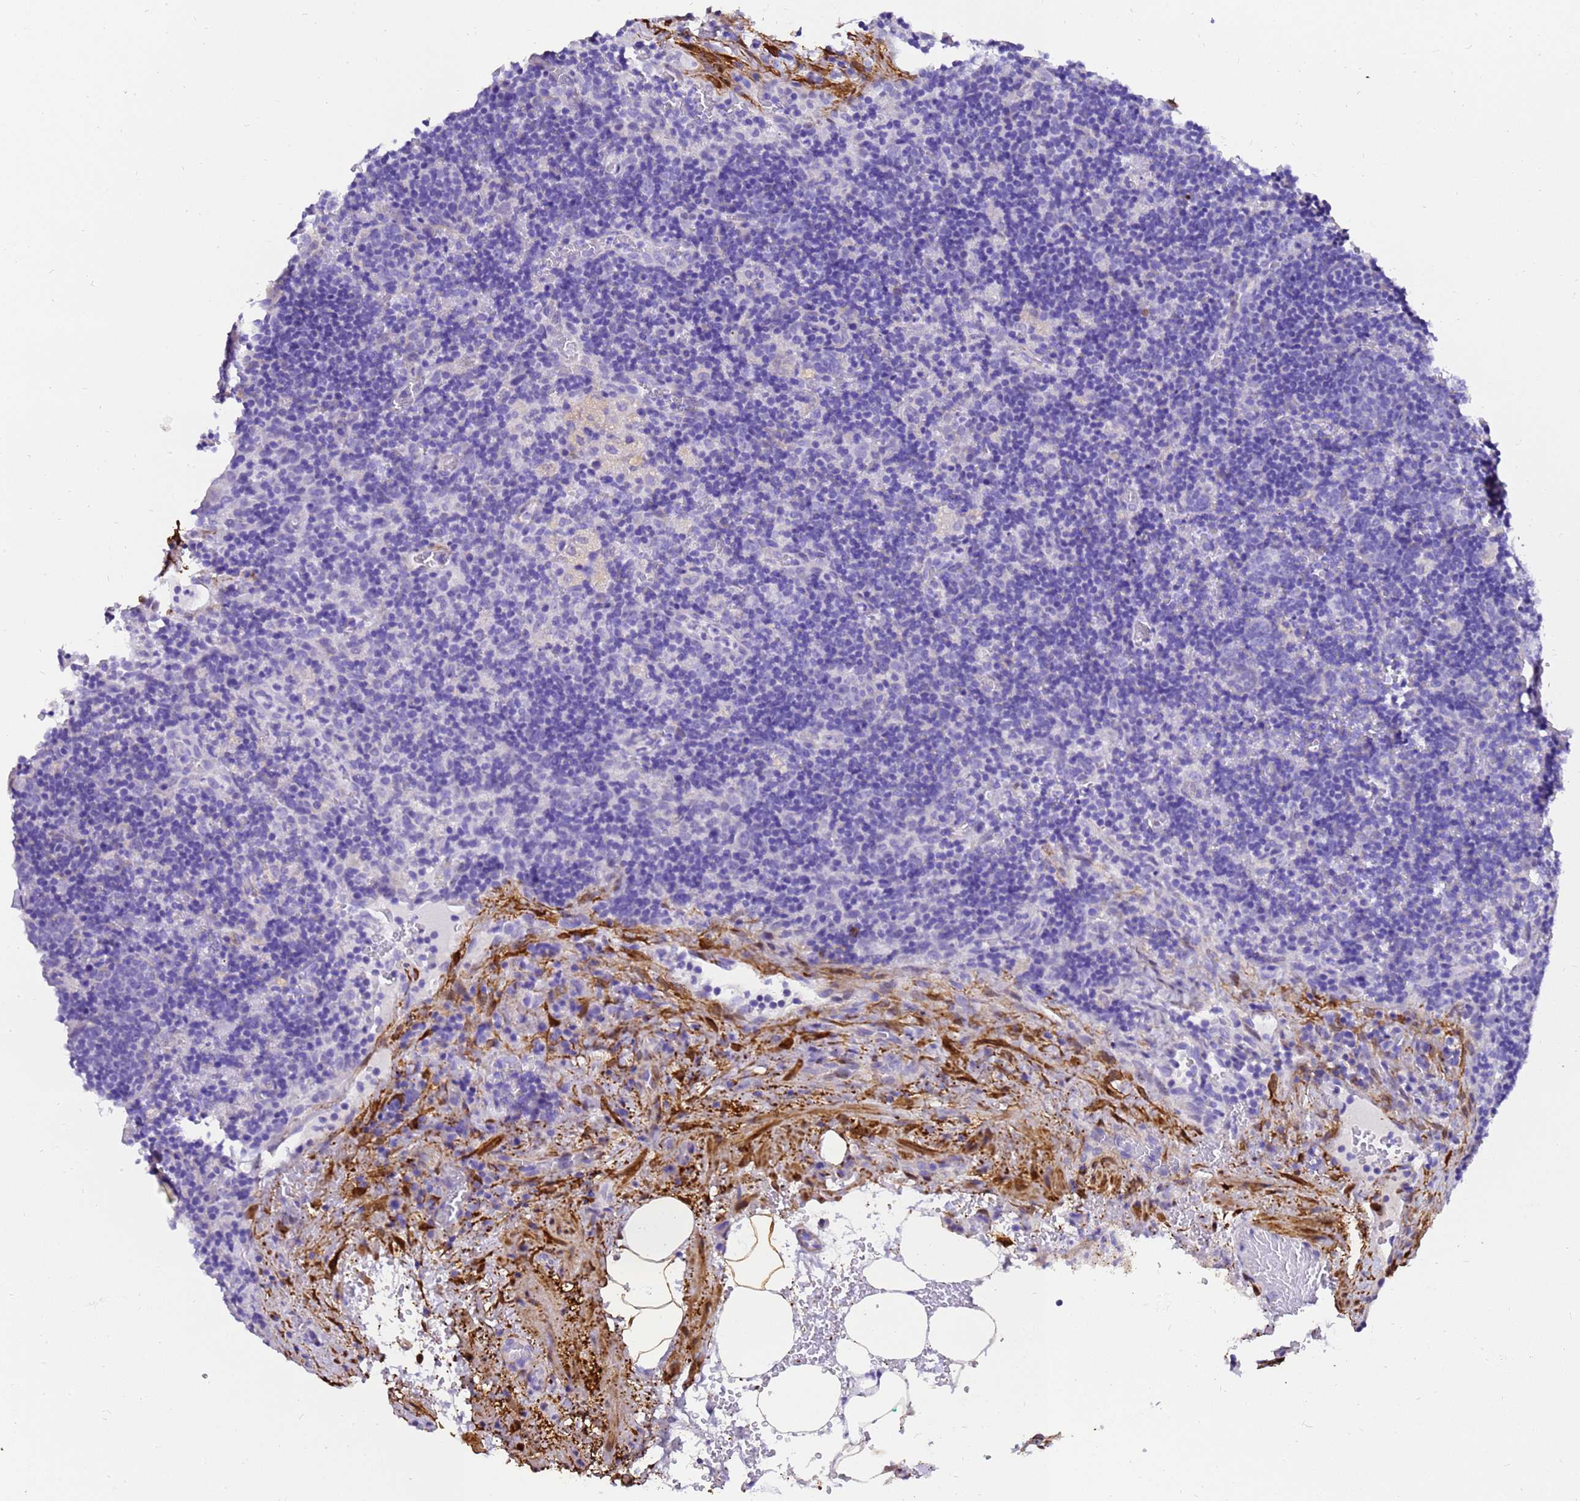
{"staining": {"intensity": "negative", "quantity": "none", "location": "none"}, "tissue": "lymph node", "cell_type": "Germinal center cells", "image_type": "normal", "snomed": [{"axis": "morphology", "description": "Normal tissue, NOS"}, {"axis": "topography", "description": "Lymph node"}], "caption": "This is an immunohistochemistry image of unremarkable lymph node. There is no expression in germinal center cells.", "gene": "HSPB6", "patient": {"sex": "male", "age": 58}}